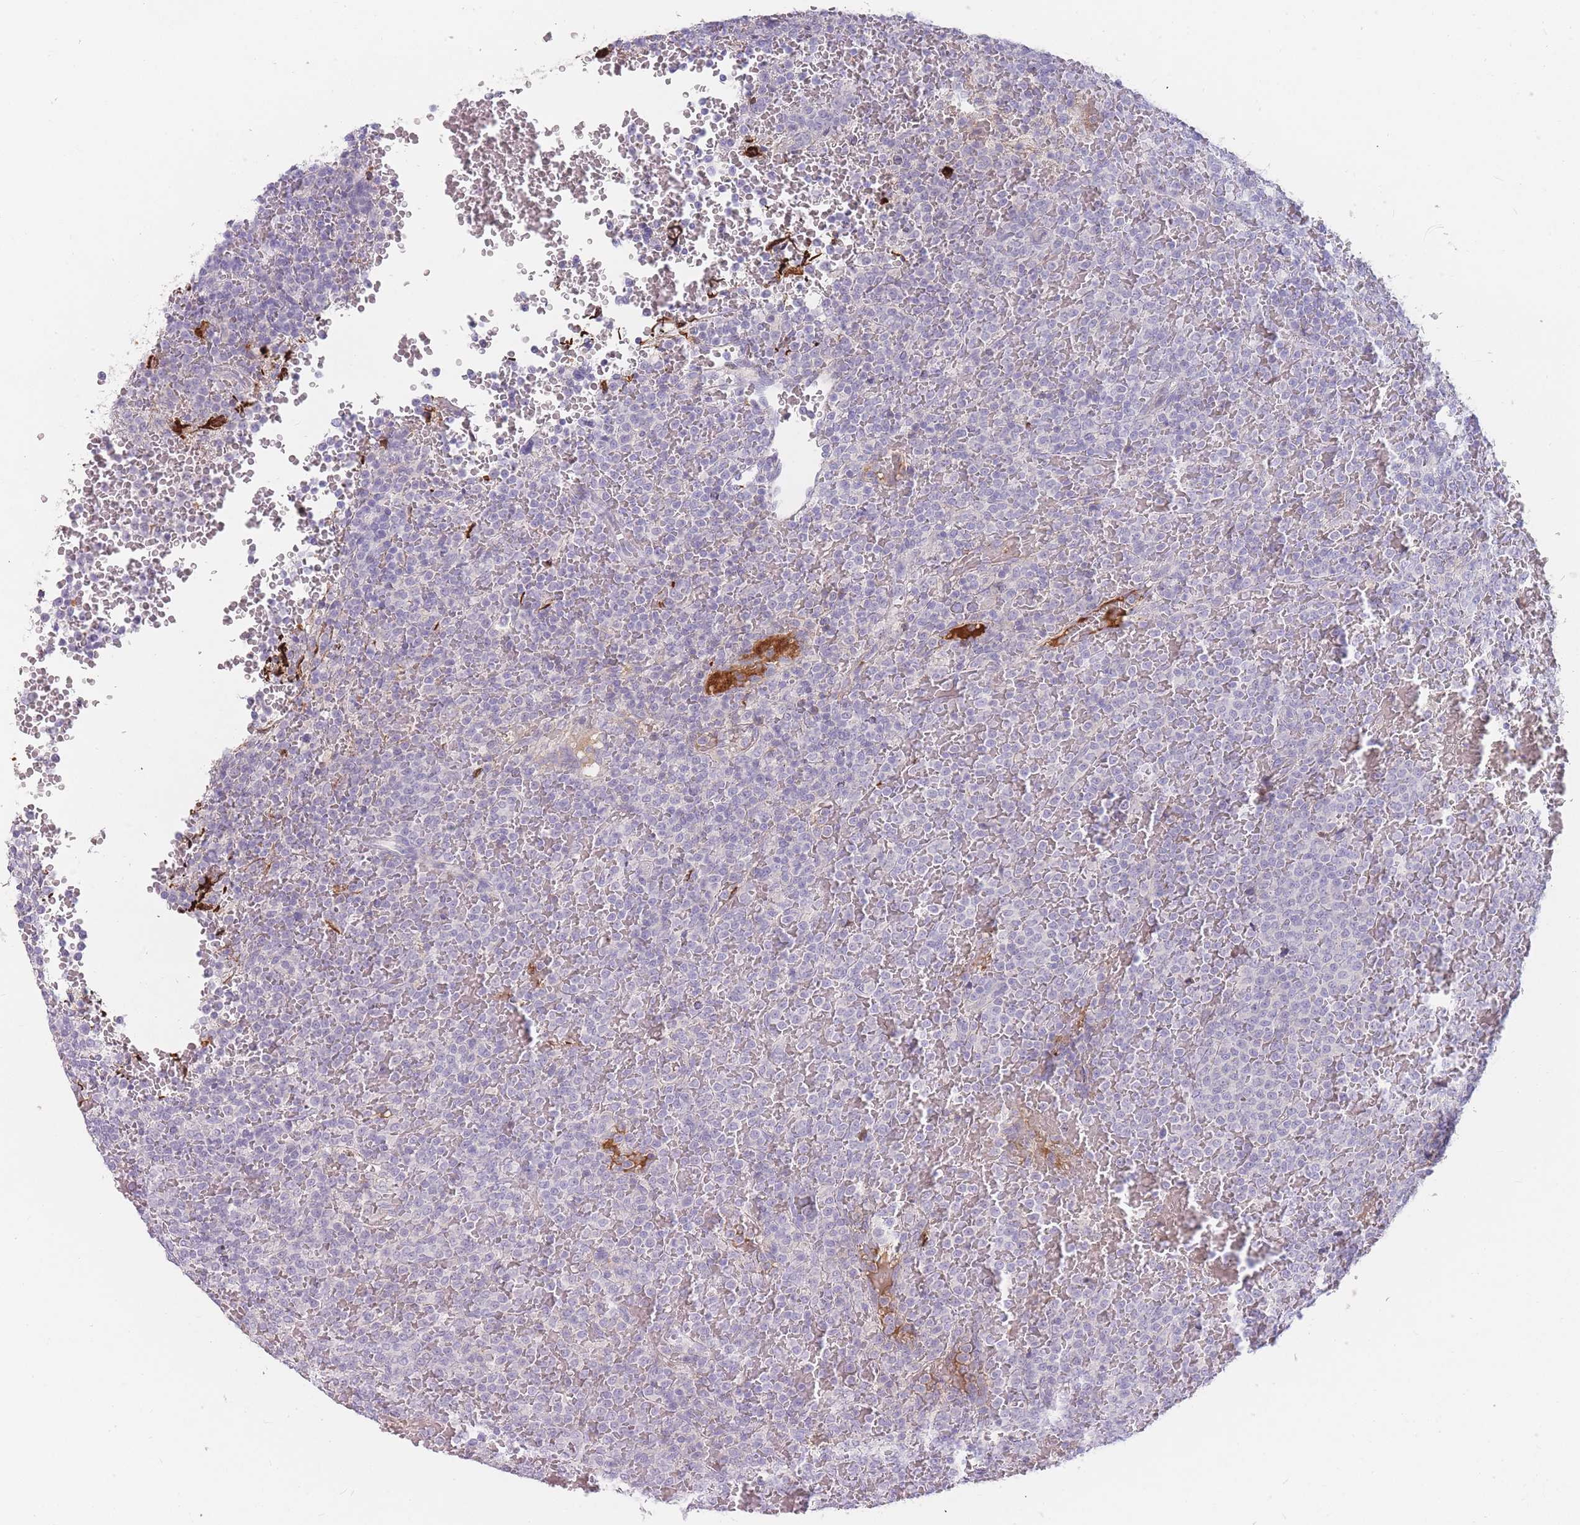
{"staining": {"intensity": "negative", "quantity": "none", "location": "none"}, "tissue": "lymphoma", "cell_type": "Tumor cells", "image_type": "cancer", "snomed": [{"axis": "morphology", "description": "Malignant lymphoma, non-Hodgkin's type, Low grade"}, {"axis": "topography", "description": "Spleen"}], "caption": "IHC of human lymphoma demonstrates no positivity in tumor cells.", "gene": "PRG4", "patient": {"sex": "male", "age": 60}}